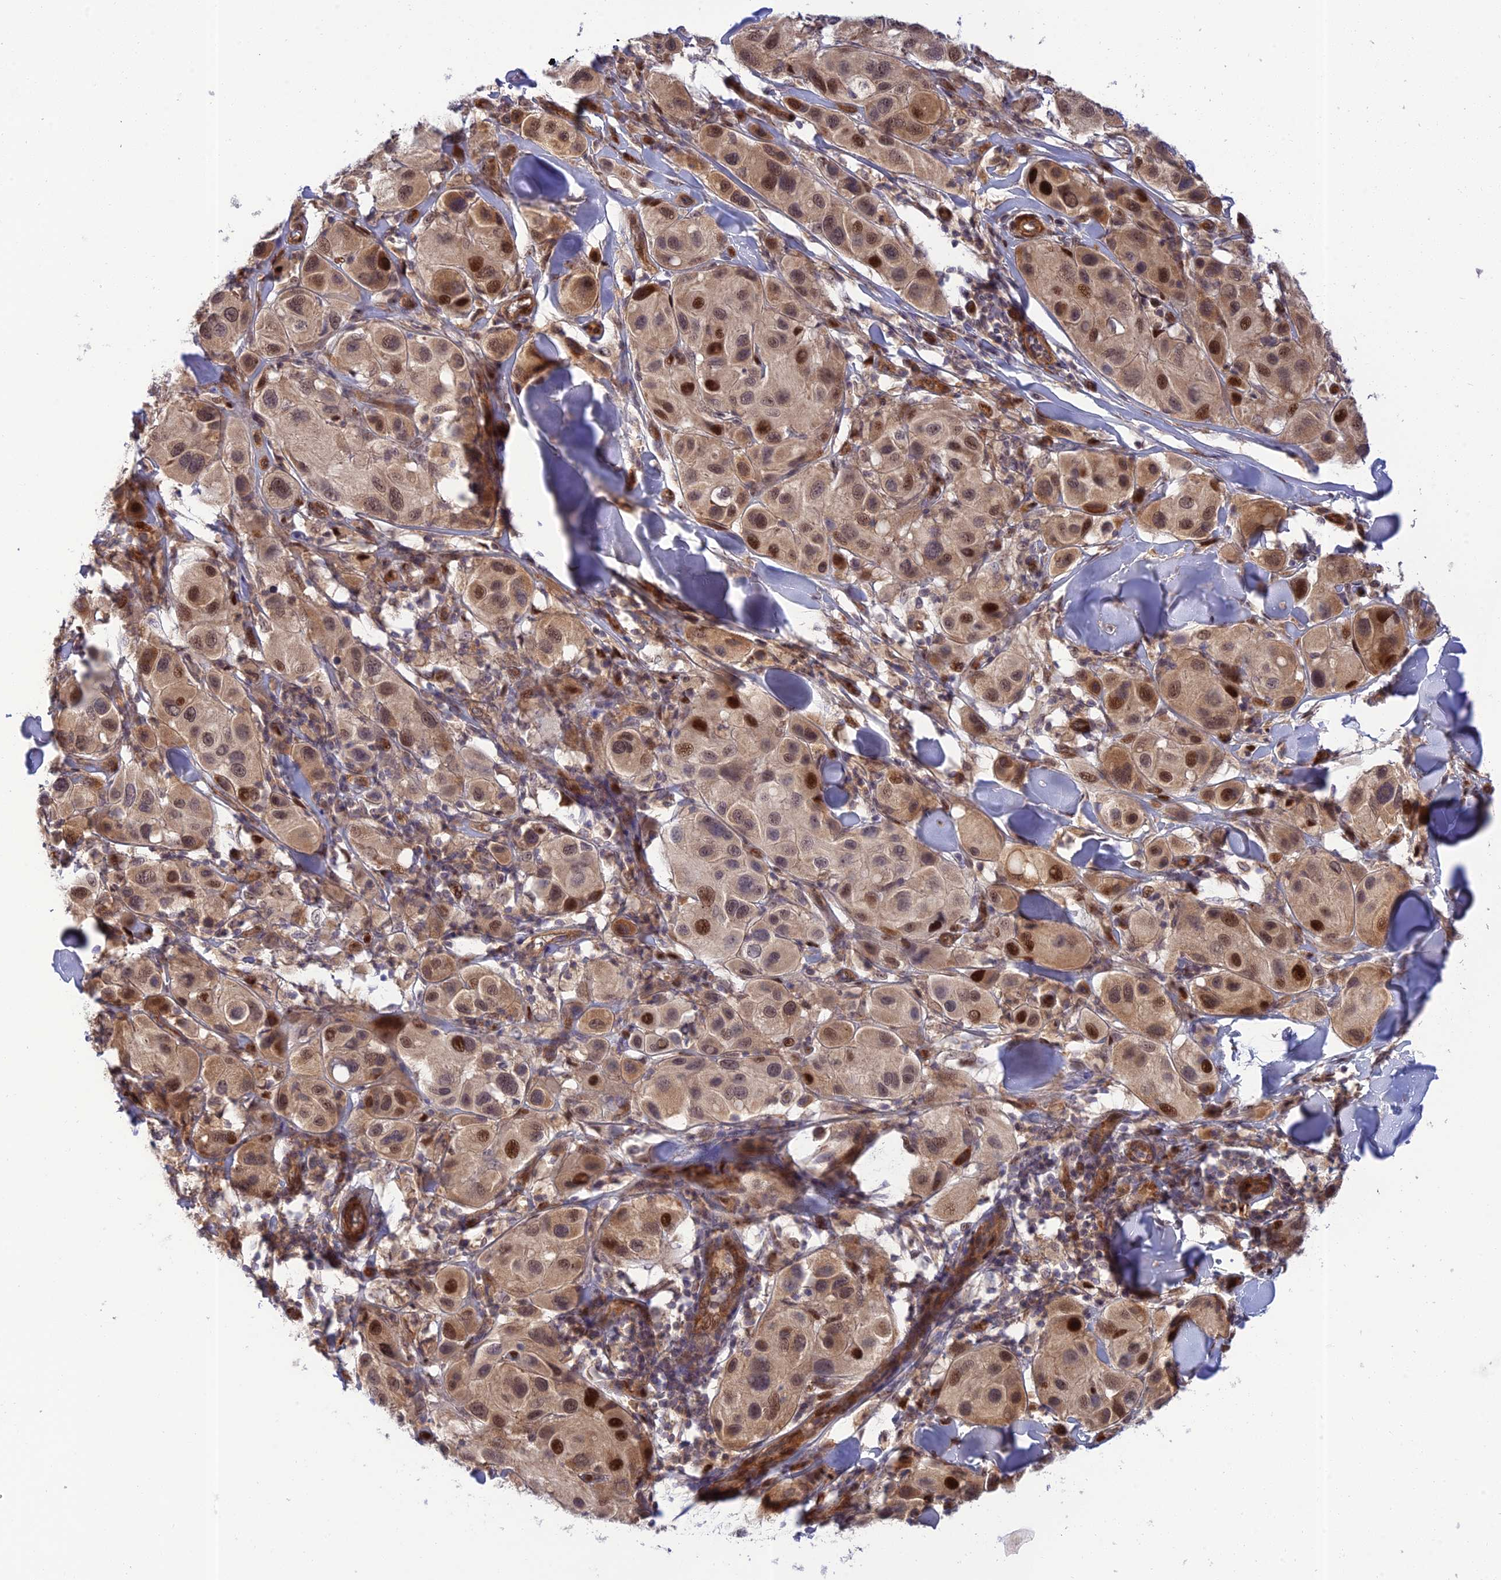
{"staining": {"intensity": "moderate", "quantity": ">75%", "location": "cytoplasmic/membranous,nuclear"}, "tissue": "melanoma", "cell_type": "Tumor cells", "image_type": "cancer", "snomed": [{"axis": "morphology", "description": "Malignant melanoma, Metastatic site"}, {"axis": "topography", "description": "Skin"}], "caption": "Malignant melanoma (metastatic site) tissue reveals moderate cytoplasmic/membranous and nuclear positivity in about >75% of tumor cells", "gene": "ZNF584", "patient": {"sex": "male", "age": 41}}